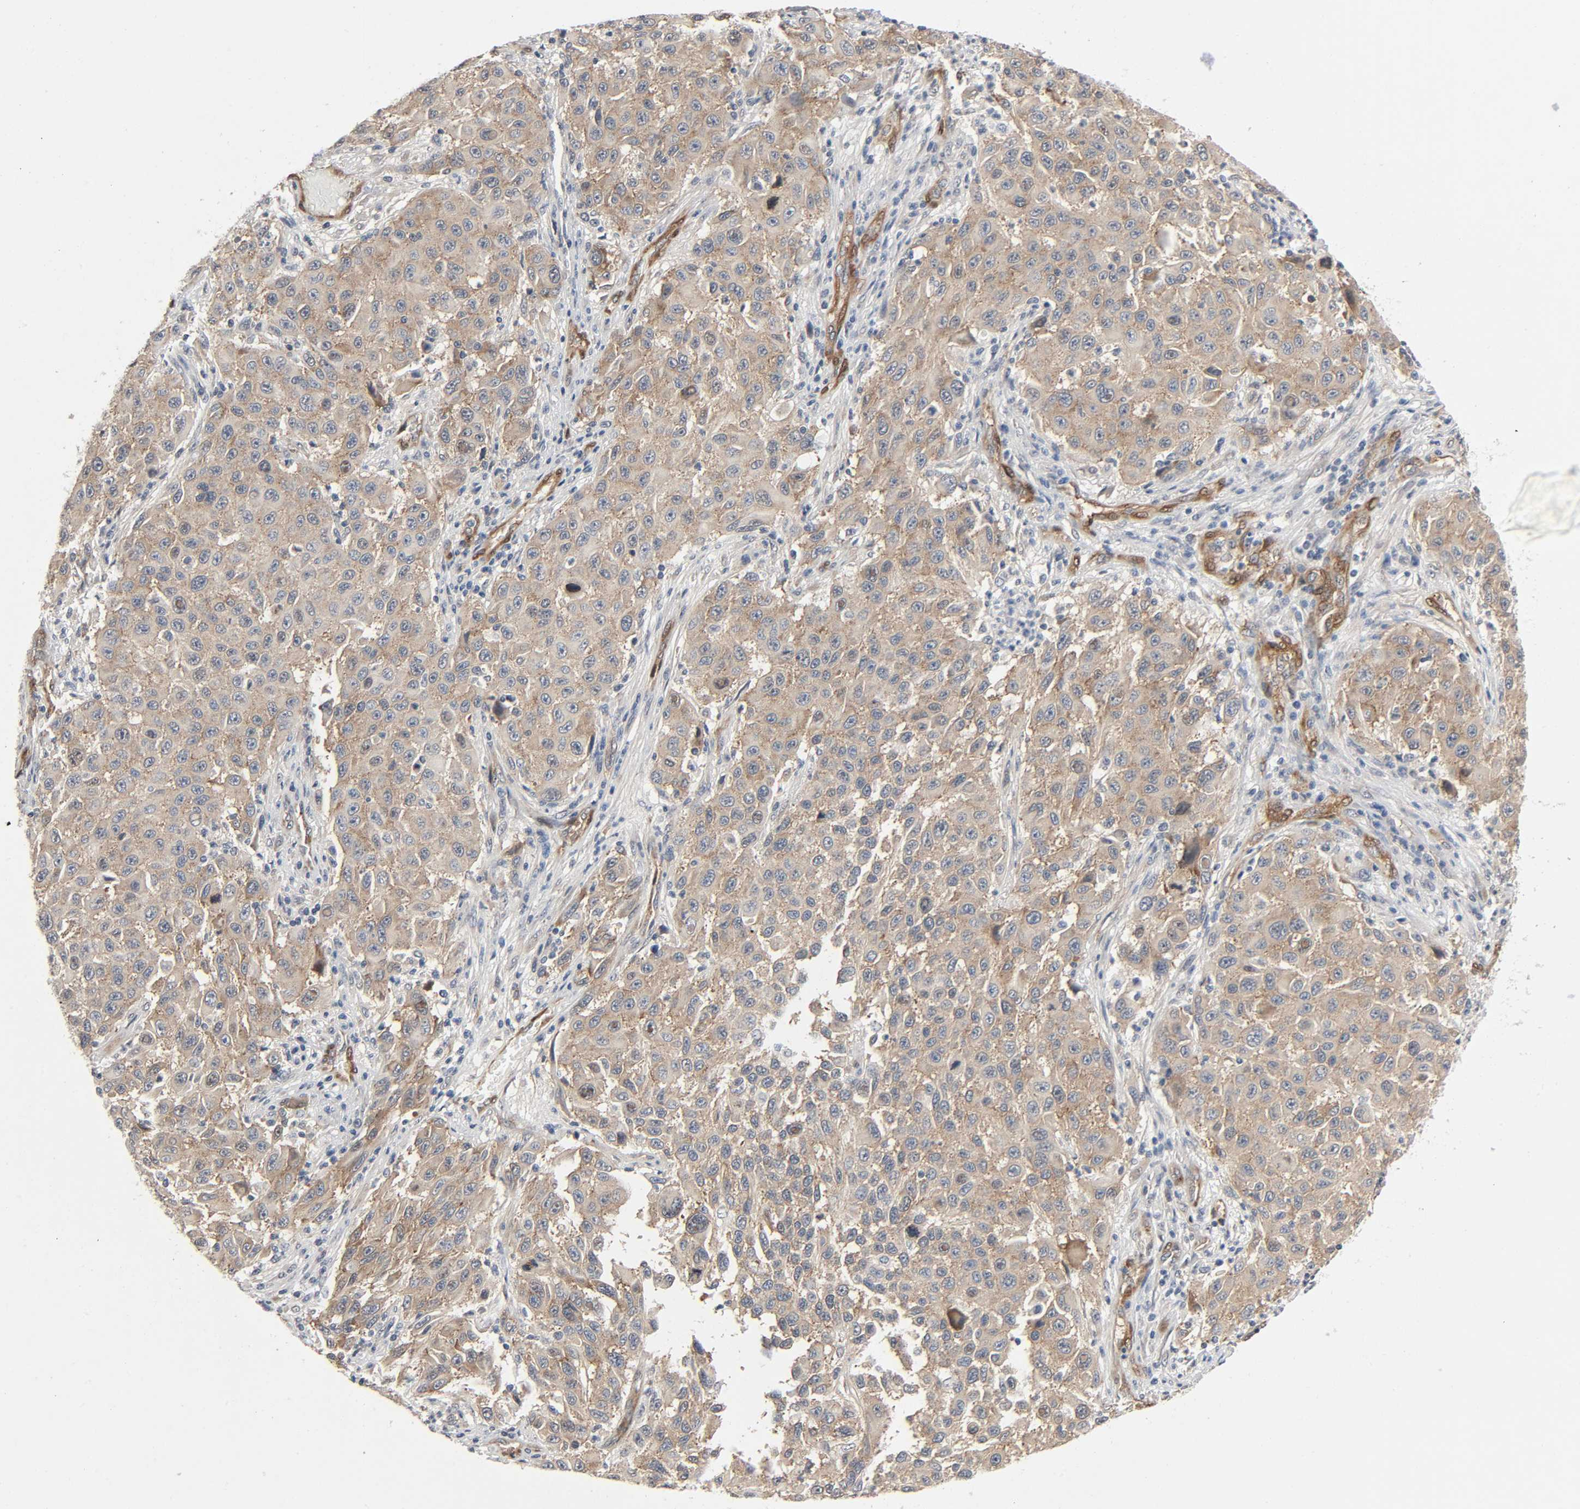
{"staining": {"intensity": "moderate", "quantity": ">75%", "location": "cytoplasmic/membranous"}, "tissue": "melanoma", "cell_type": "Tumor cells", "image_type": "cancer", "snomed": [{"axis": "morphology", "description": "Malignant melanoma, Metastatic site"}, {"axis": "topography", "description": "Lymph node"}], "caption": "Melanoma stained for a protein (brown) reveals moderate cytoplasmic/membranous positive expression in about >75% of tumor cells.", "gene": "PTK2", "patient": {"sex": "male", "age": 61}}